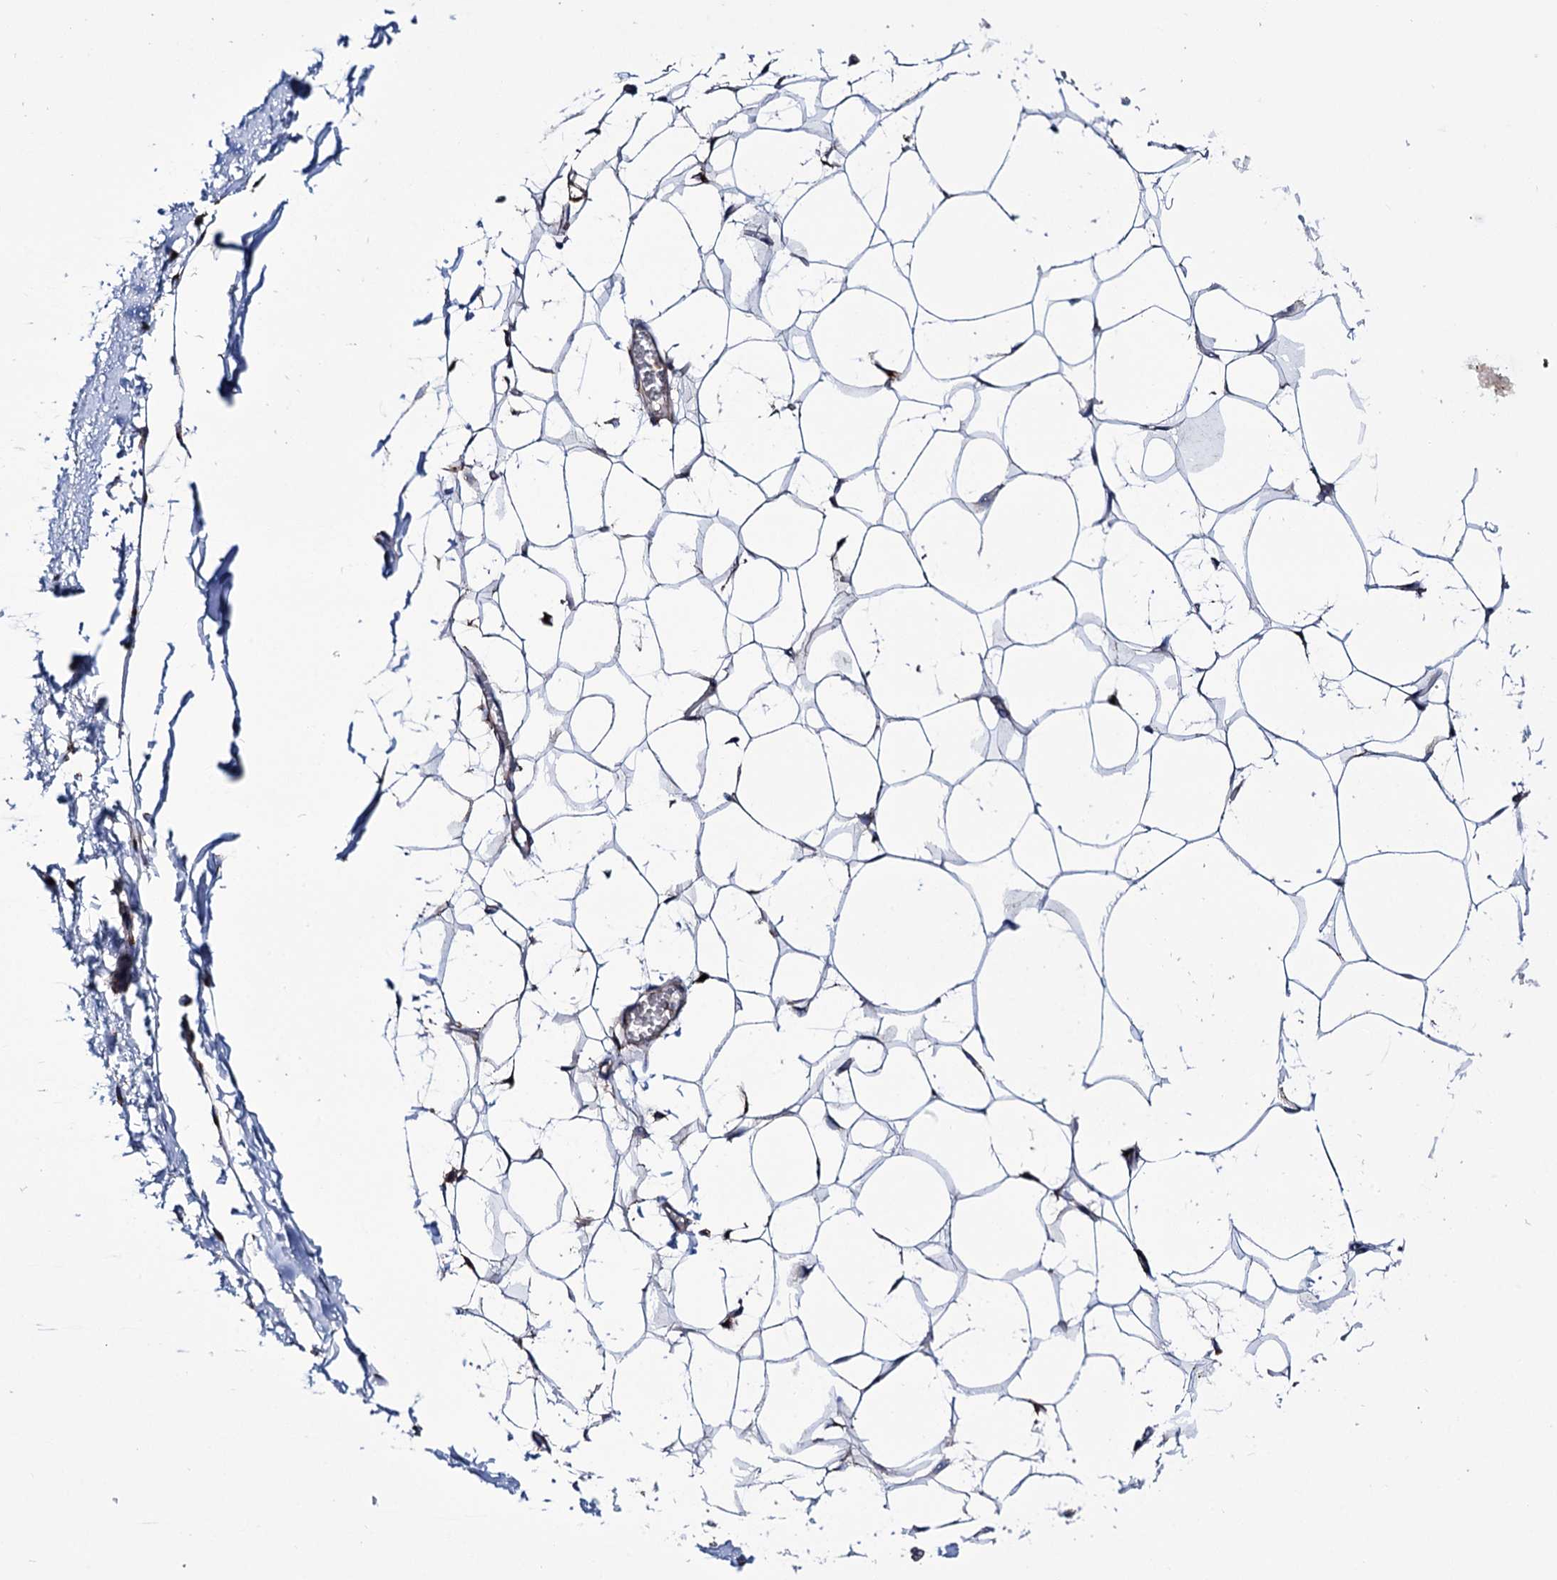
{"staining": {"intensity": "negative", "quantity": "none", "location": "none"}, "tissue": "breast", "cell_type": "Adipocytes", "image_type": "normal", "snomed": [{"axis": "morphology", "description": "Normal tissue, NOS"}, {"axis": "topography", "description": "Breast"}], "caption": "Breast stained for a protein using immunohistochemistry demonstrates no positivity adipocytes.", "gene": "DEF6", "patient": {"sex": "female", "age": 27}}